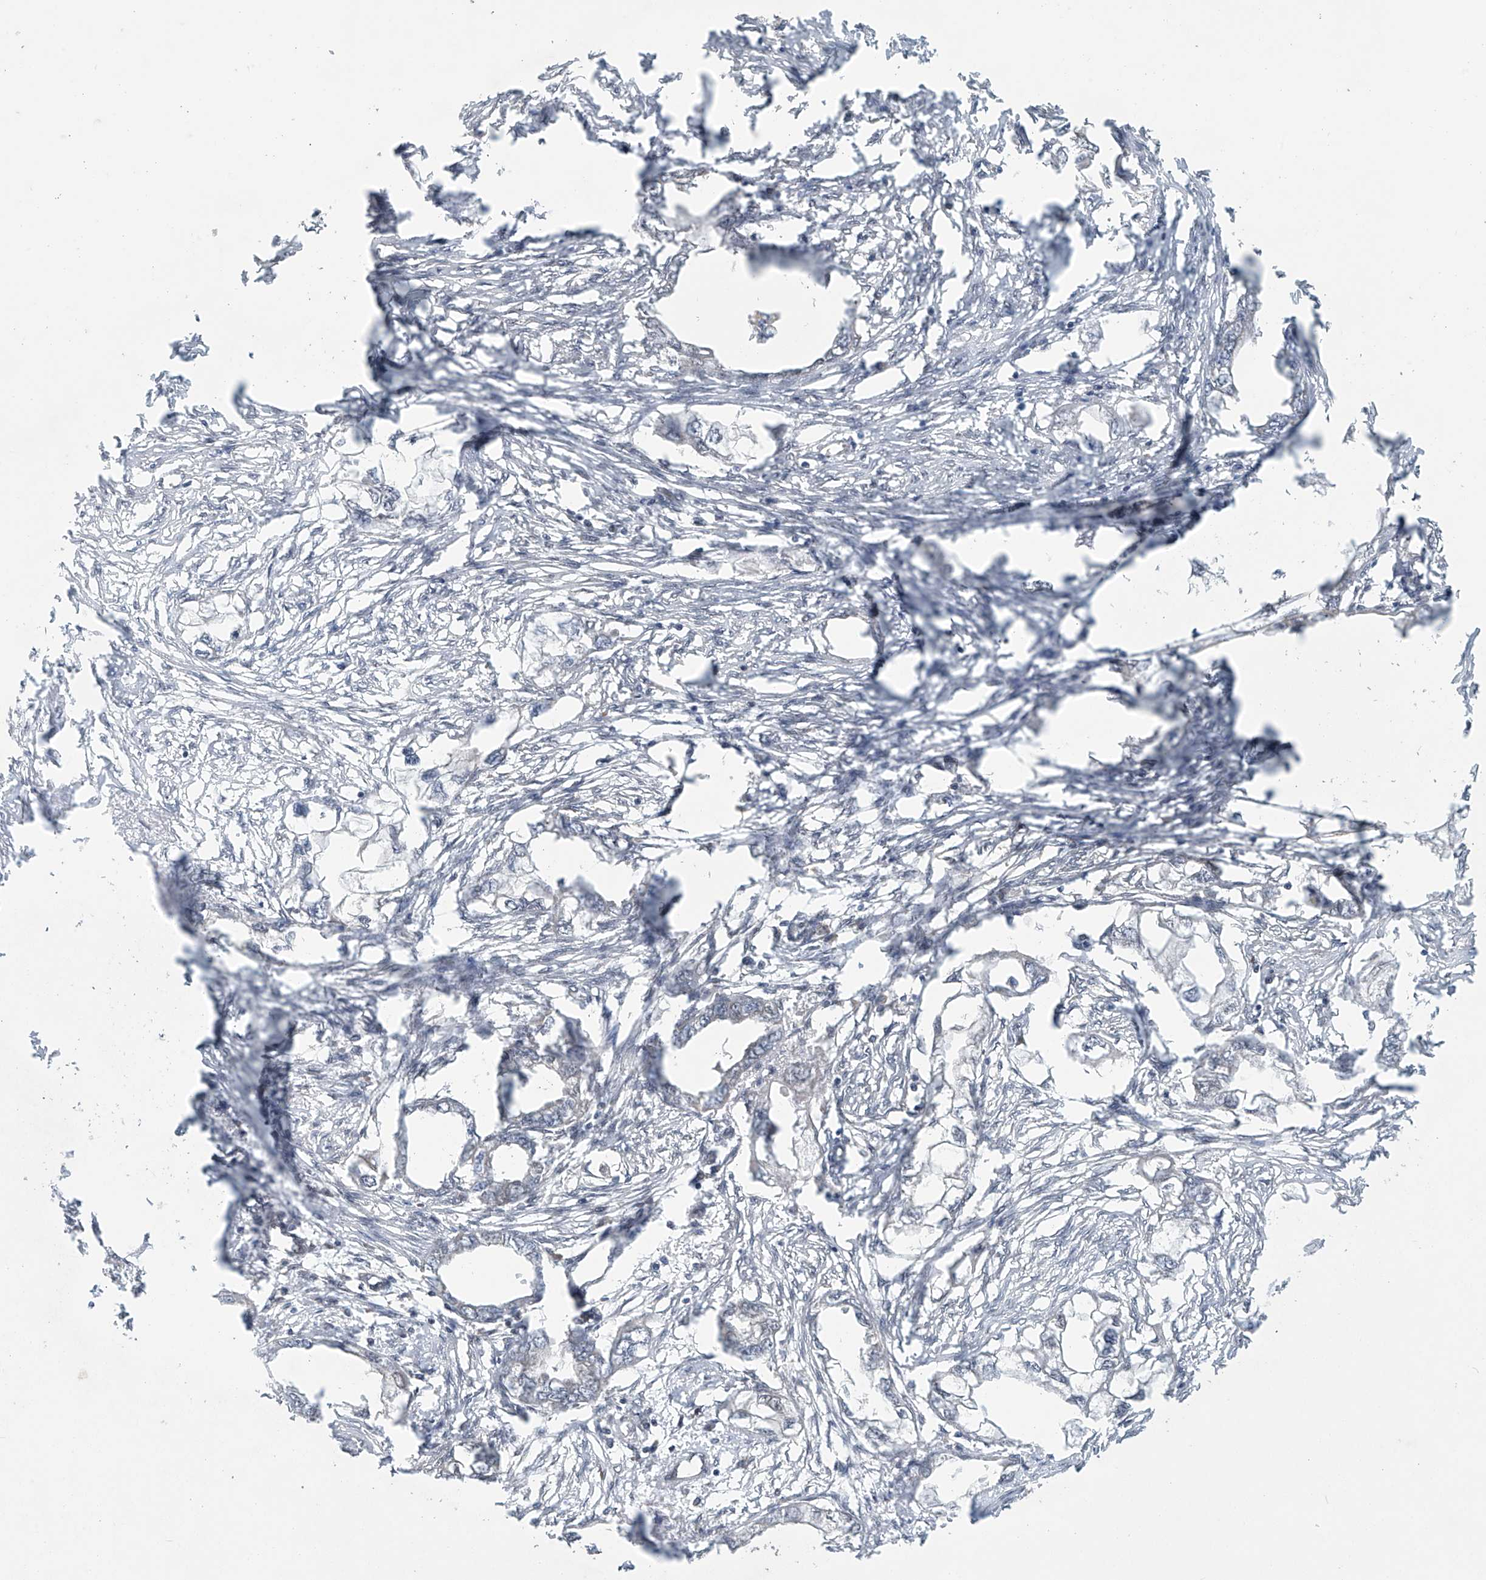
{"staining": {"intensity": "negative", "quantity": "none", "location": "none"}, "tissue": "endometrial cancer", "cell_type": "Tumor cells", "image_type": "cancer", "snomed": [{"axis": "morphology", "description": "Adenocarcinoma, NOS"}, {"axis": "morphology", "description": "Adenocarcinoma, metastatic, NOS"}, {"axis": "topography", "description": "Adipose tissue"}, {"axis": "topography", "description": "Endometrium"}], "caption": "Micrograph shows no significant protein staining in tumor cells of endometrial cancer (metastatic adenocarcinoma). The staining was performed using DAB (3,3'-diaminobenzidine) to visualize the protein expression in brown, while the nuclei were stained in blue with hematoxylin (Magnification: 20x).", "gene": "ABHD13", "patient": {"sex": "female", "age": 67}}